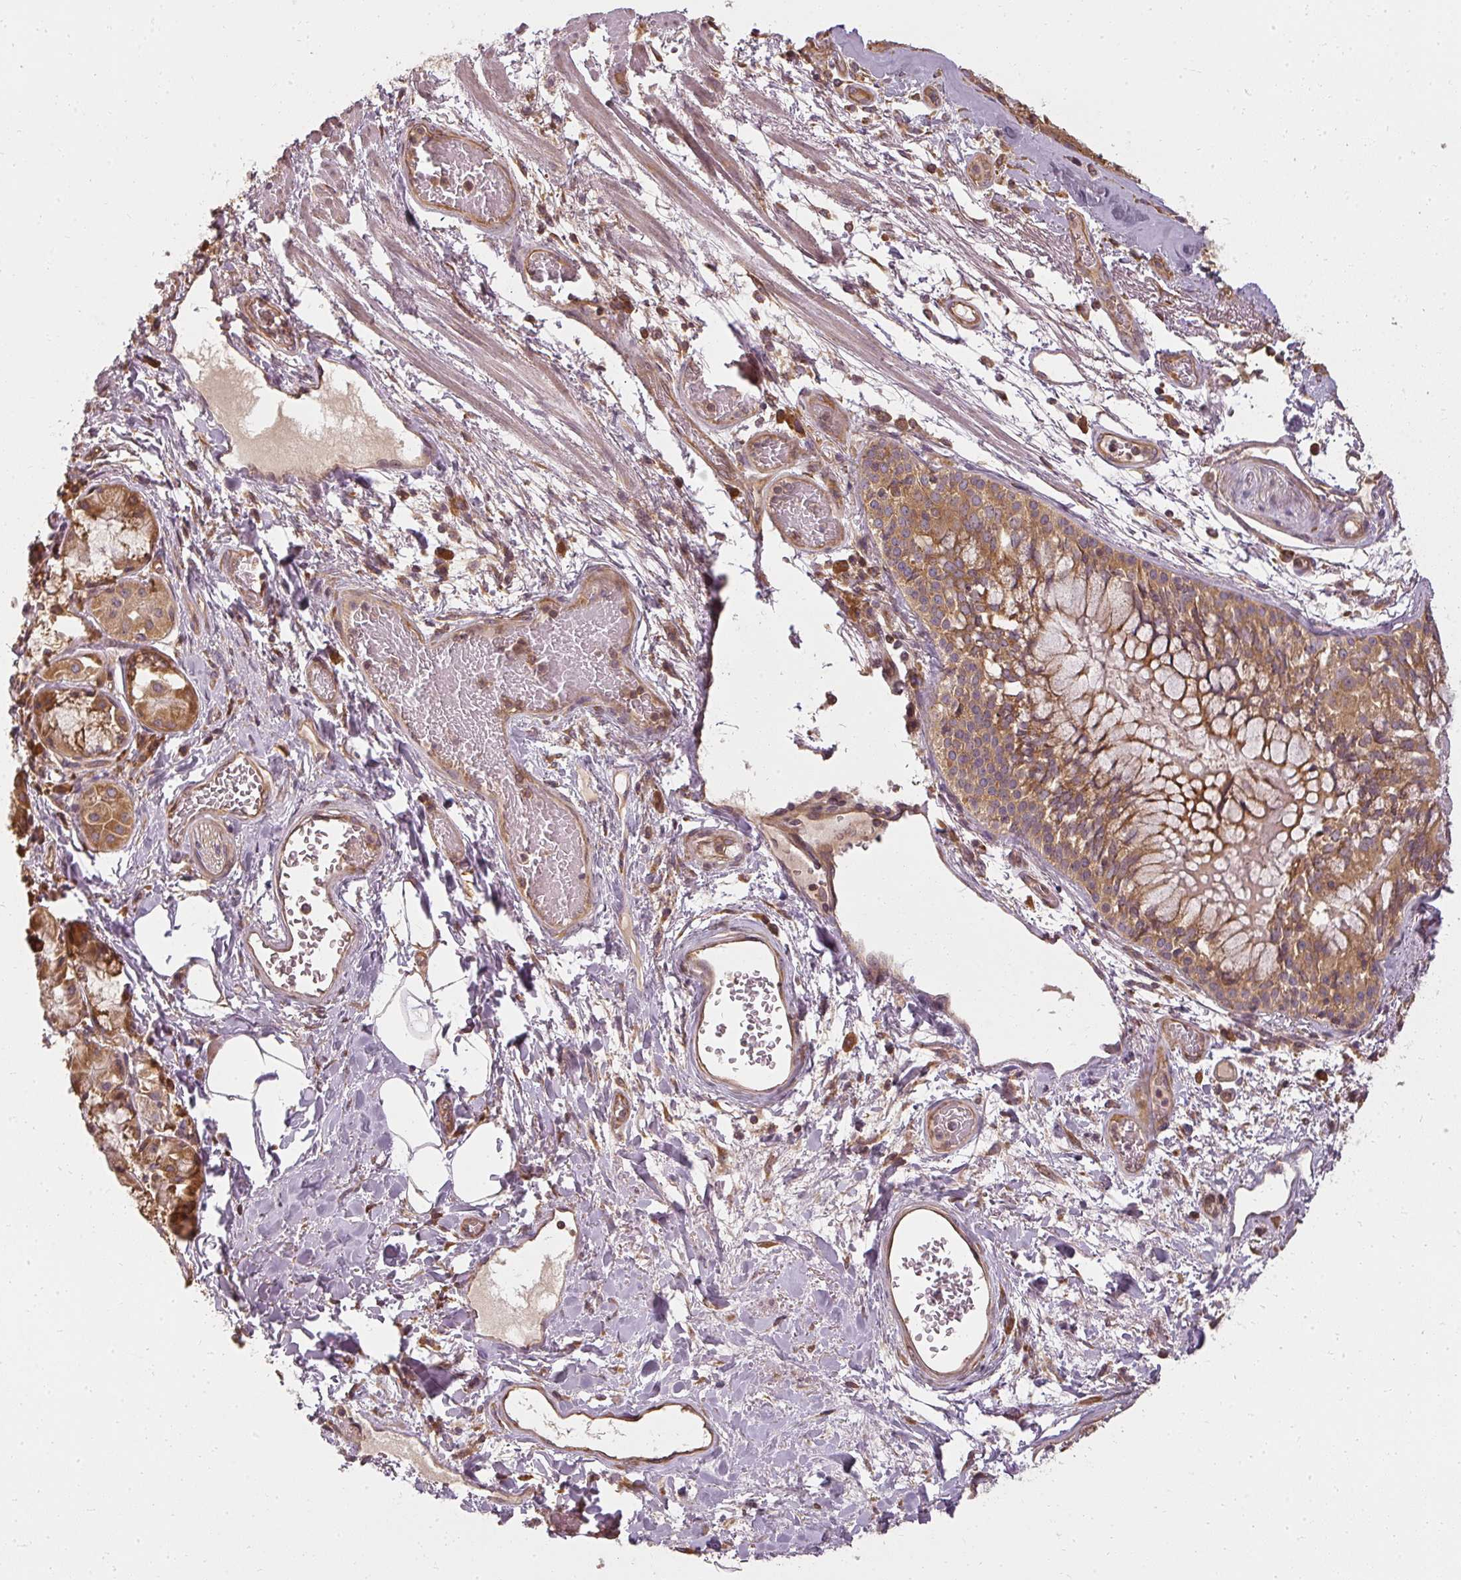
{"staining": {"intensity": "strong", "quantity": ">75%", "location": "cytoplasmic/membranous"}, "tissue": "bronchus", "cell_type": "Respiratory epithelial cells", "image_type": "normal", "snomed": [{"axis": "morphology", "description": "Normal tissue, NOS"}, {"axis": "topography", "description": "Cartilage tissue"}, {"axis": "topography", "description": "Bronchus"}], "caption": "Immunohistochemistry of benign human bronchus reveals high levels of strong cytoplasmic/membranous positivity in about >75% of respiratory epithelial cells. (DAB IHC with brightfield microscopy, high magnification).", "gene": "RPL24", "patient": {"sex": "male", "age": 63}}